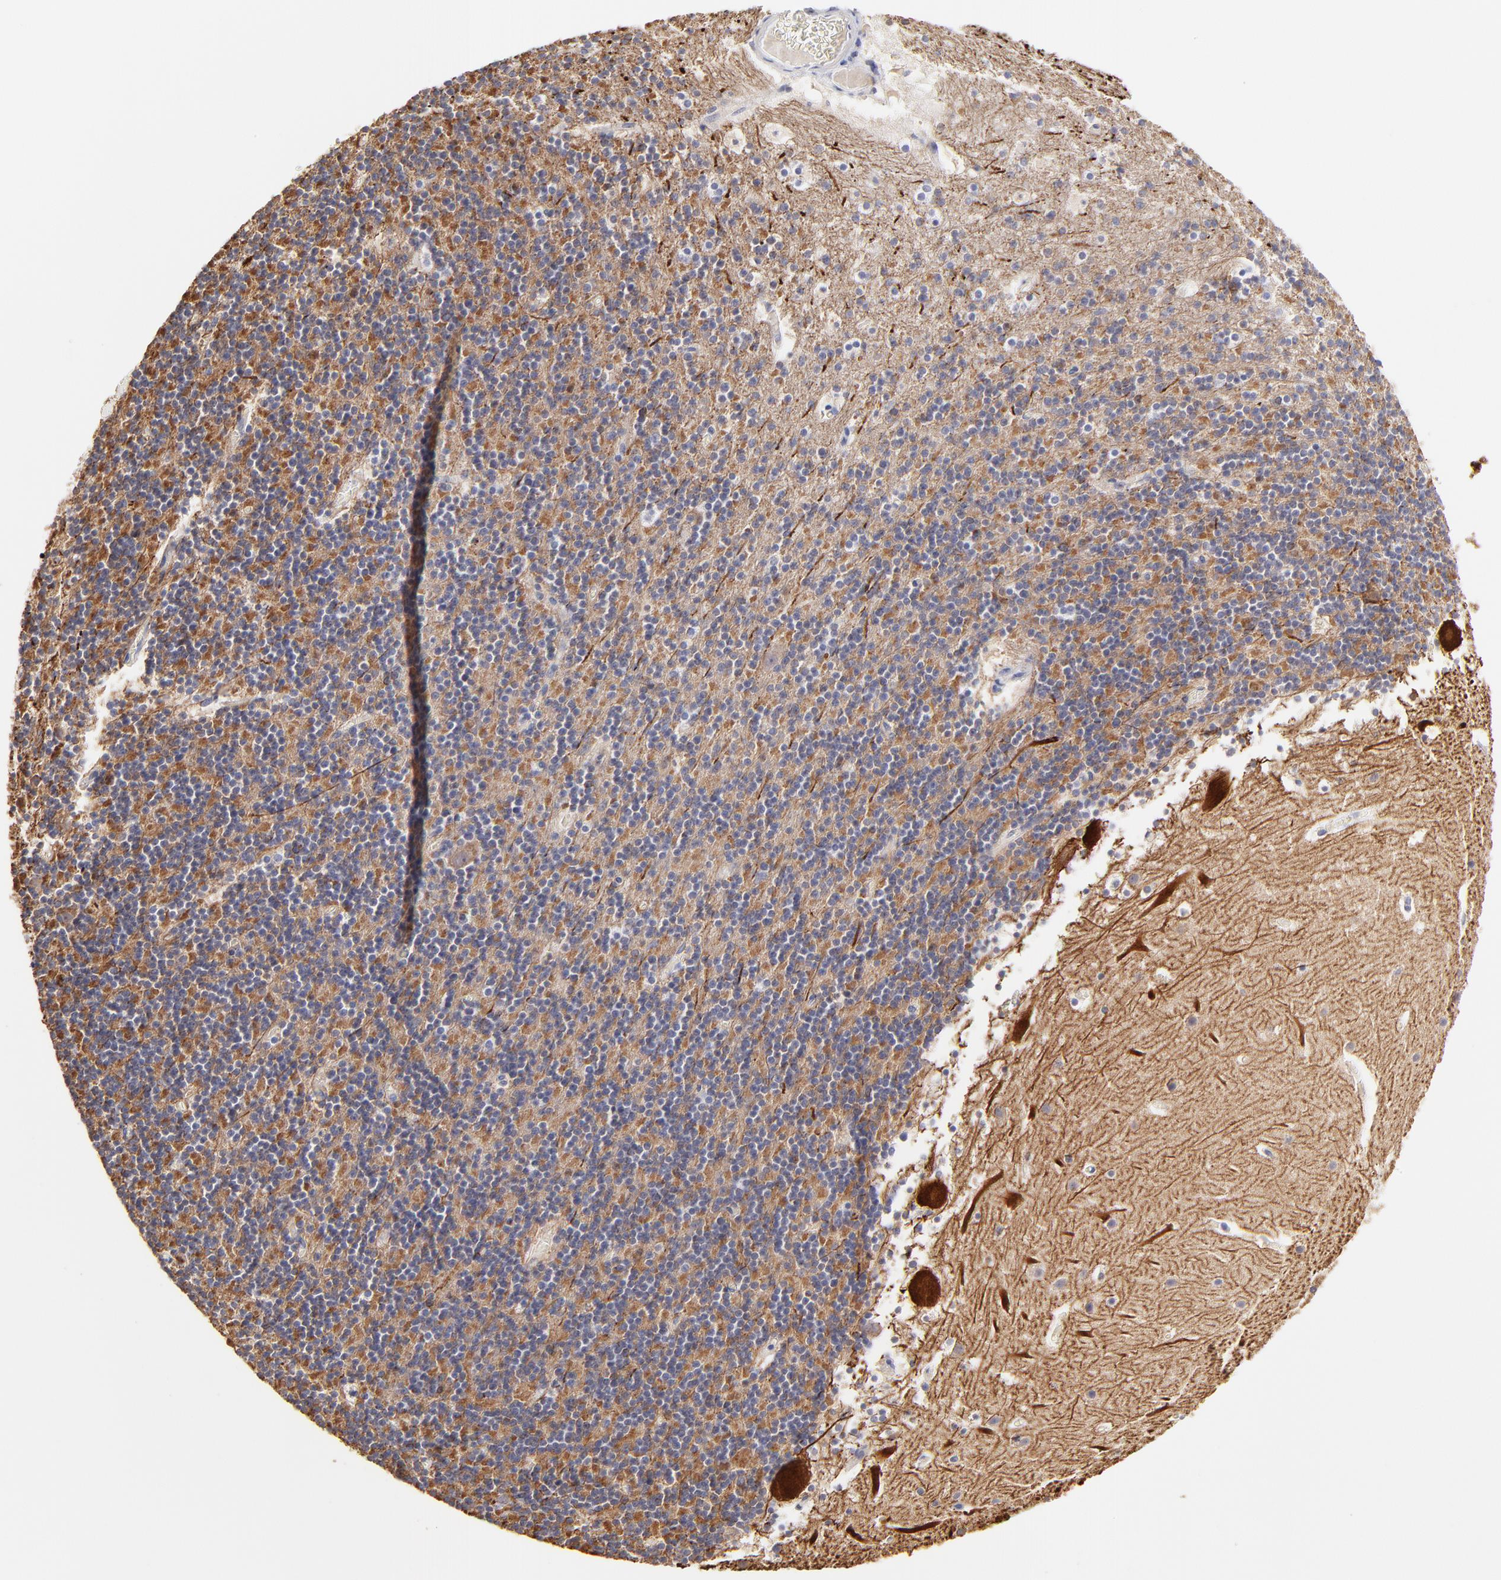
{"staining": {"intensity": "moderate", "quantity": ">75%", "location": "cytoplasmic/membranous"}, "tissue": "cerebellum", "cell_type": "Cells in granular layer", "image_type": "normal", "snomed": [{"axis": "morphology", "description": "Normal tissue, NOS"}, {"axis": "topography", "description": "Cerebellum"}], "caption": "Immunohistochemical staining of benign cerebellum reveals >75% levels of moderate cytoplasmic/membranous protein positivity in approximately >75% of cells in granular layer. Using DAB (3,3'-diaminobenzidine) (brown) and hematoxylin (blue) stains, captured at high magnification using brightfield microscopy.", "gene": "BTG2", "patient": {"sex": "male", "age": 45}}